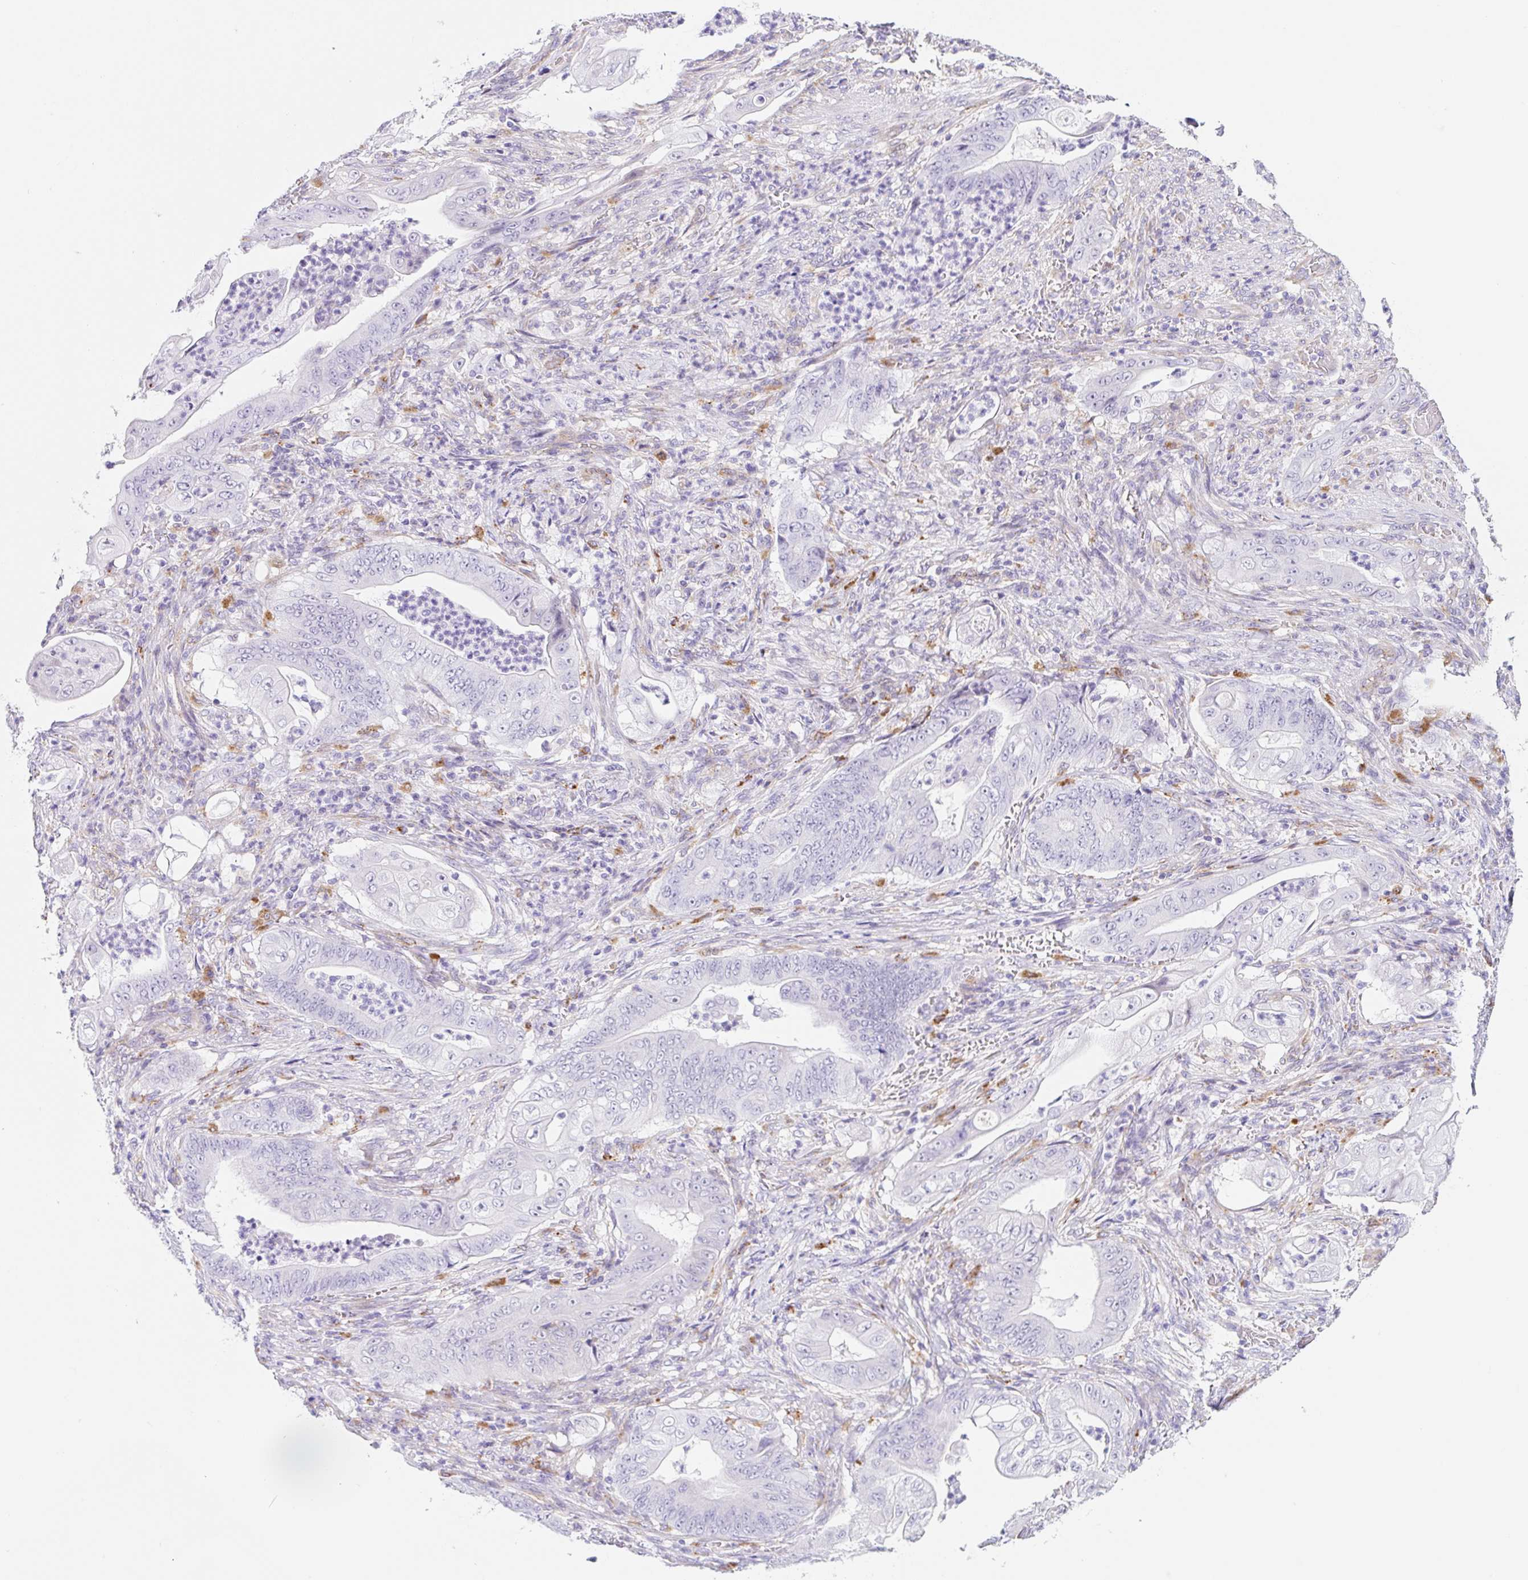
{"staining": {"intensity": "negative", "quantity": "none", "location": "none"}, "tissue": "stomach cancer", "cell_type": "Tumor cells", "image_type": "cancer", "snomed": [{"axis": "morphology", "description": "Adenocarcinoma, NOS"}, {"axis": "topography", "description": "Stomach"}], "caption": "High magnification brightfield microscopy of stomach cancer stained with DAB (brown) and counterstained with hematoxylin (blue): tumor cells show no significant expression.", "gene": "DKK4", "patient": {"sex": "female", "age": 73}}